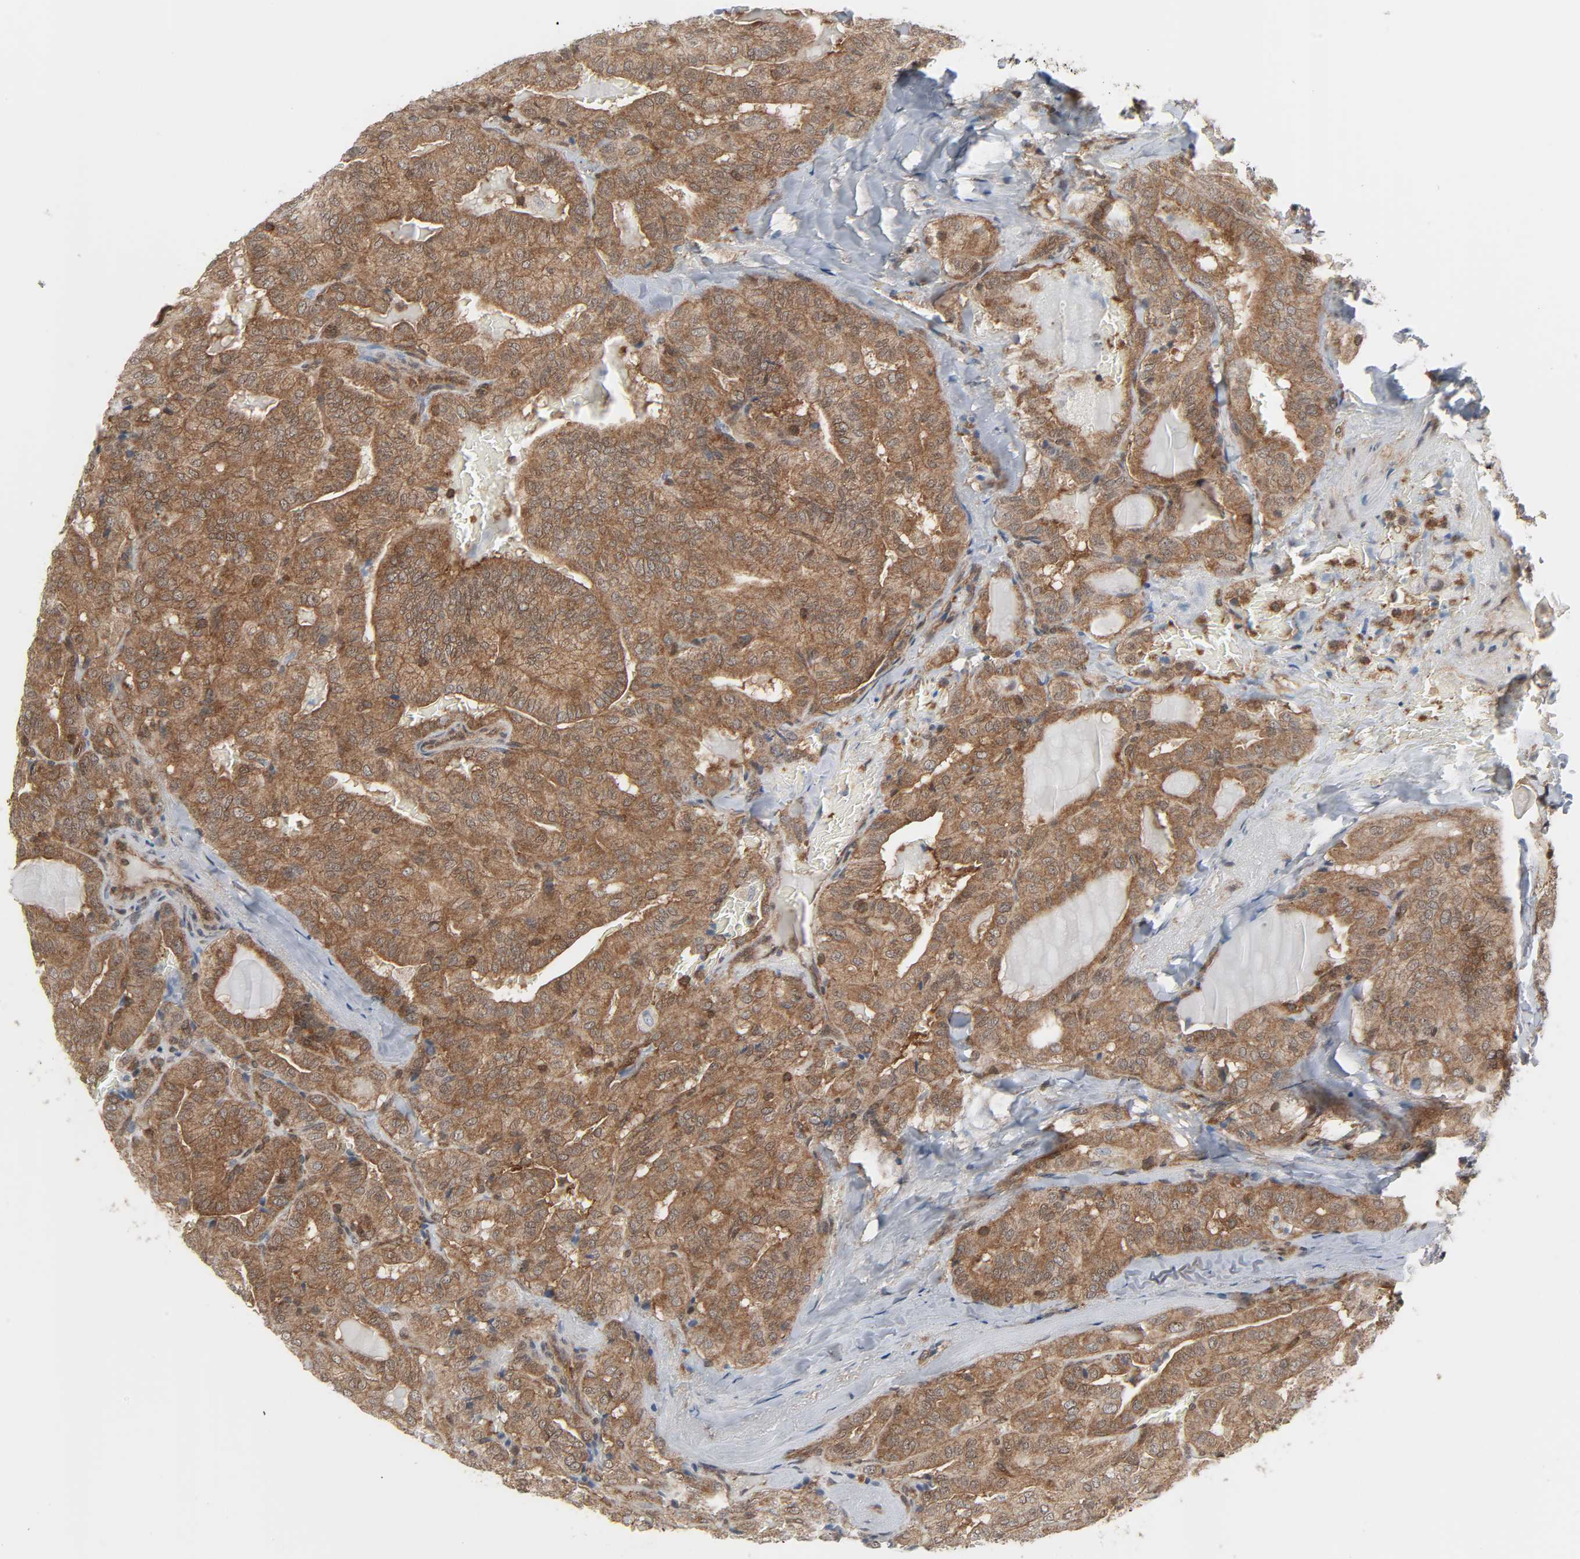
{"staining": {"intensity": "moderate", "quantity": ">75%", "location": "cytoplasmic/membranous"}, "tissue": "thyroid cancer", "cell_type": "Tumor cells", "image_type": "cancer", "snomed": [{"axis": "morphology", "description": "Papillary adenocarcinoma, NOS"}, {"axis": "topography", "description": "Thyroid gland"}], "caption": "The image shows staining of papillary adenocarcinoma (thyroid), revealing moderate cytoplasmic/membranous protein staining (brown color) within tumor cells.", "gene": "GSK3A", "patient": {"sex": "male", "age": 77}}